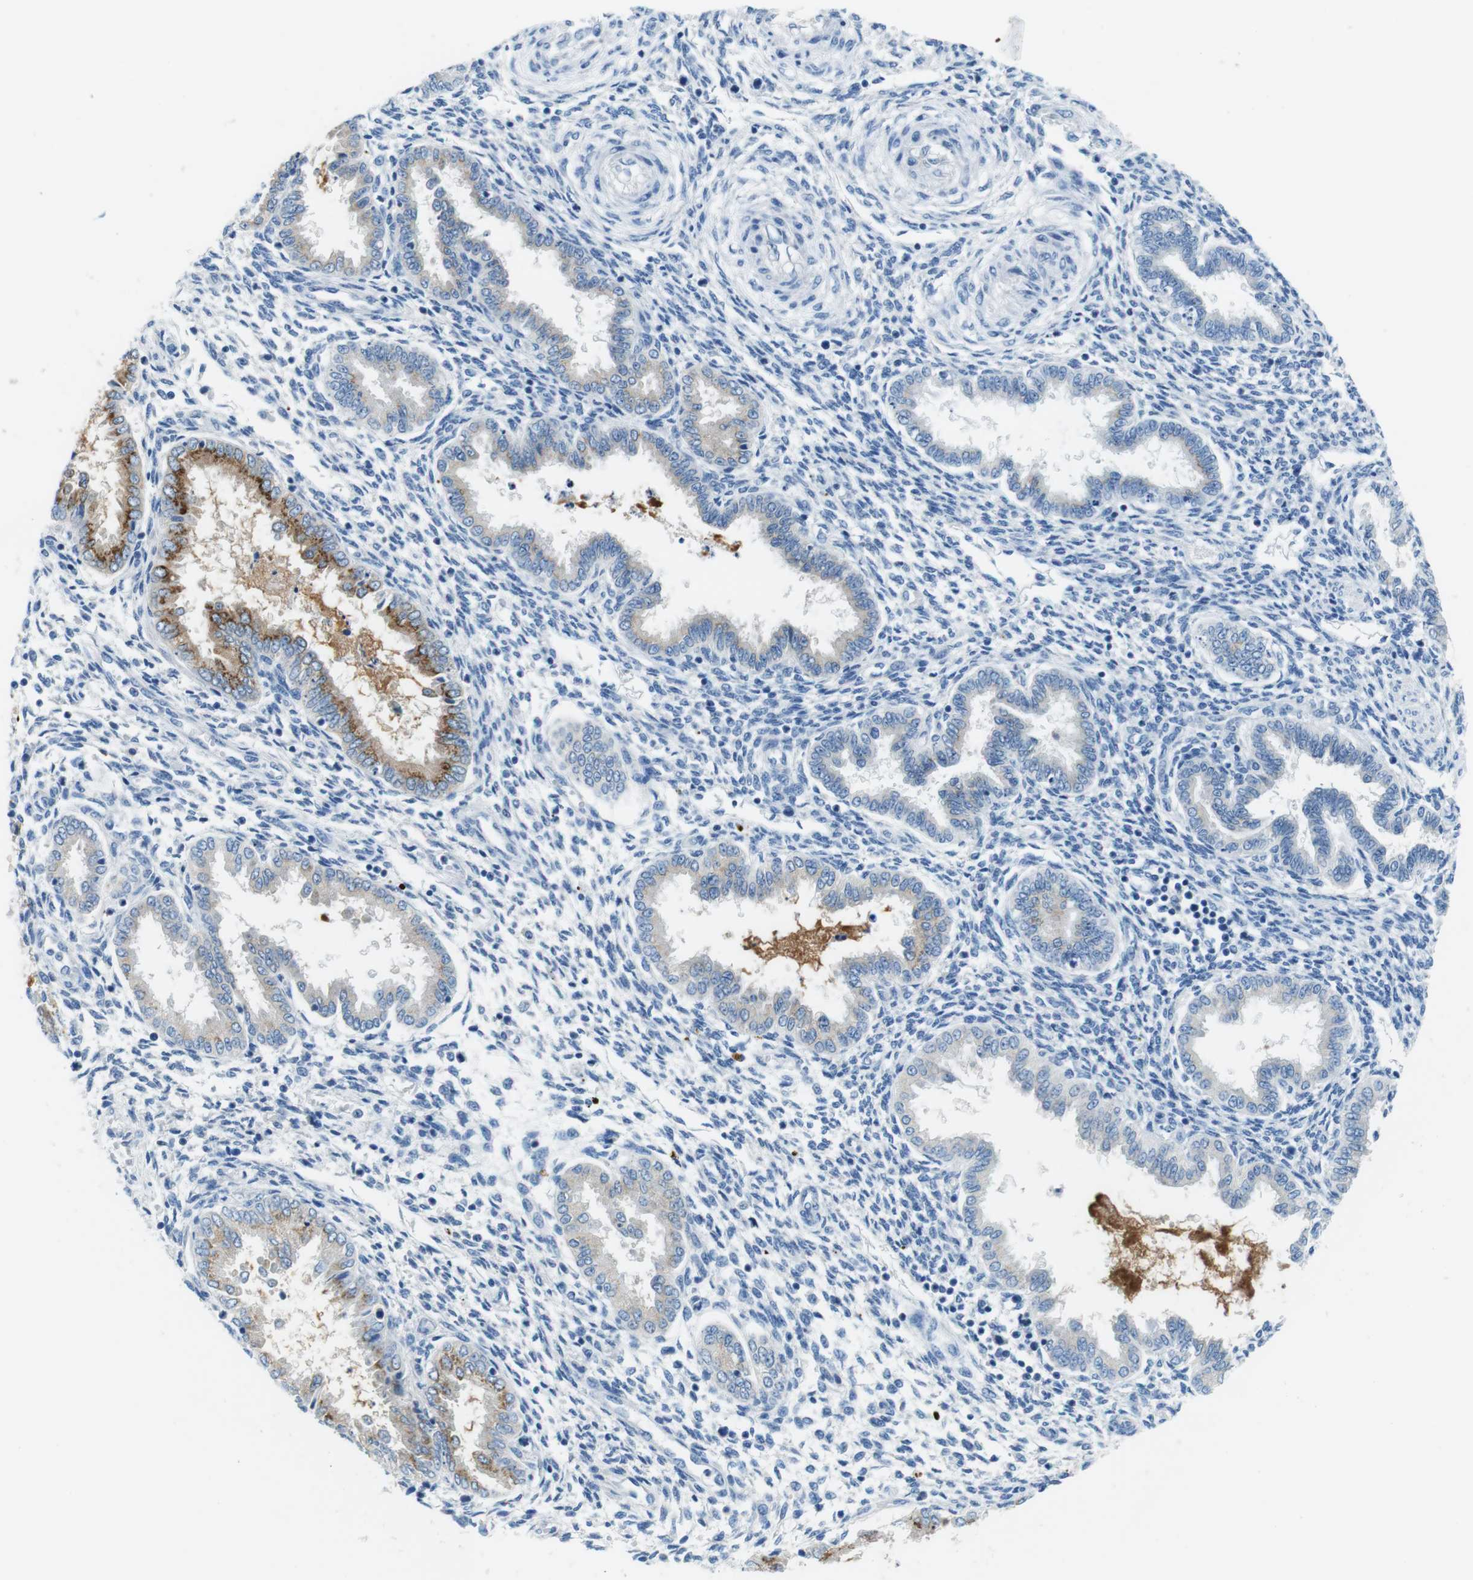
{"staining": {"intensity": "negative", "quantity": "none", "location": "none"}, "tissue": "endometrium", "cell_type": "Cells in endometrial stroma", "image_type": "normal", "snomed": [{"axis": "morphology", "description": "Normal tissue, NOS"}, {"axis": "topography", "description": "Endometrium"}], "caption": "DAB immunohistochemical staining of unremarkable endometrium exhibits no significant expression in cells in endometrial stroma.", "gene": "SLC35A3", "patient": {"sex": "female", "age": 33}}